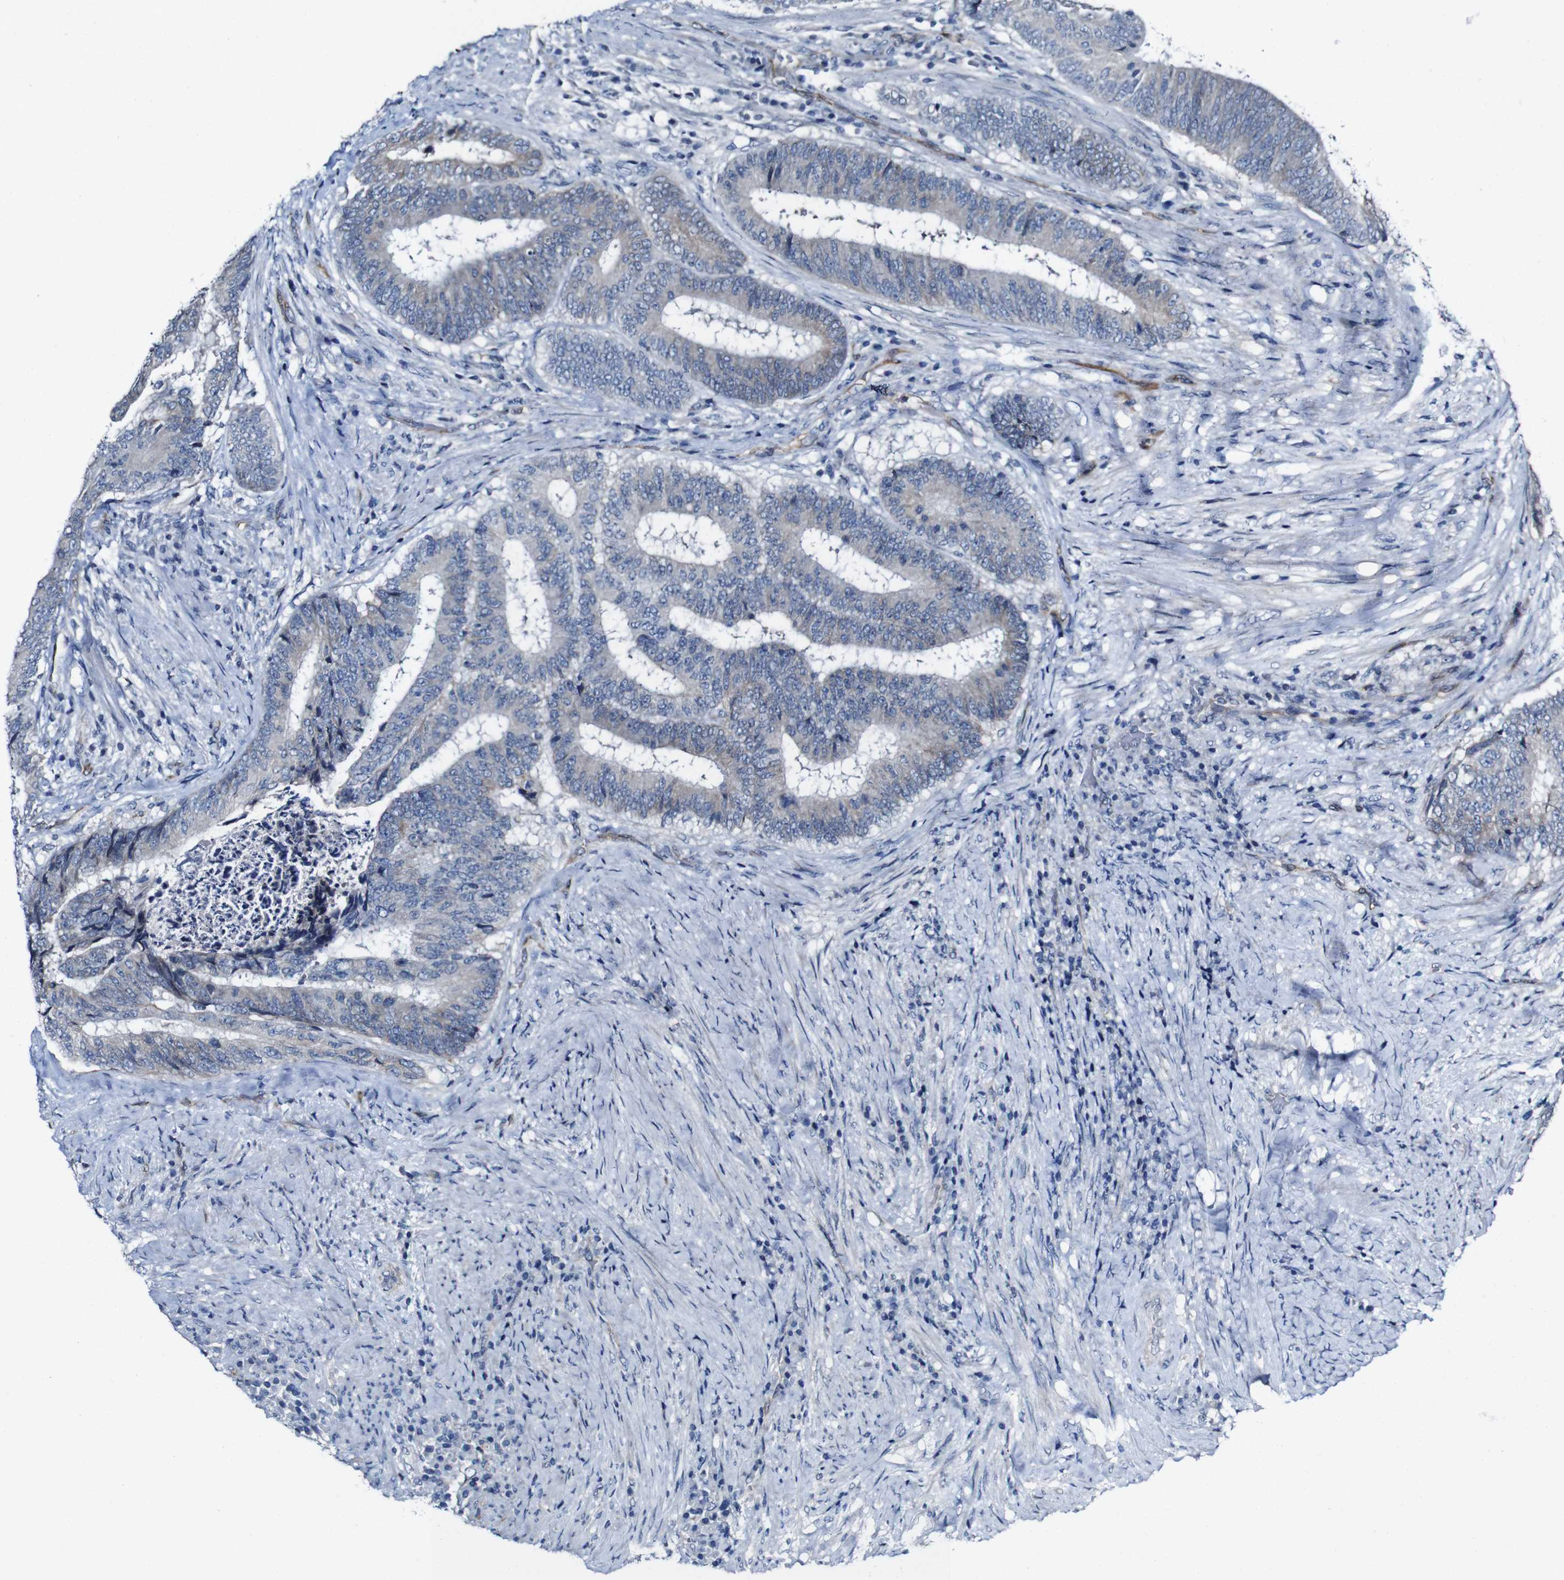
{"staining": {"intensity": "weak", "quantity": "<25%", "location": "cytoplasmic/membranous"}, "tissue": "colorectal cancer", "cell_type": "Tumor cells", "image_type": "cancer", "snomed": [{"axis": "morphology", "description": "Adenocarcinoma, NOS"}, {"axis": "topography", "description": "Rectum"}], "caption": "Colorectal cancer (adenocarcinoma) stained for a protein using IHC exhibits no expression tumor cells.", "gene": "GRAMD1A", "patient": {"sex": "male", "age": 72}}